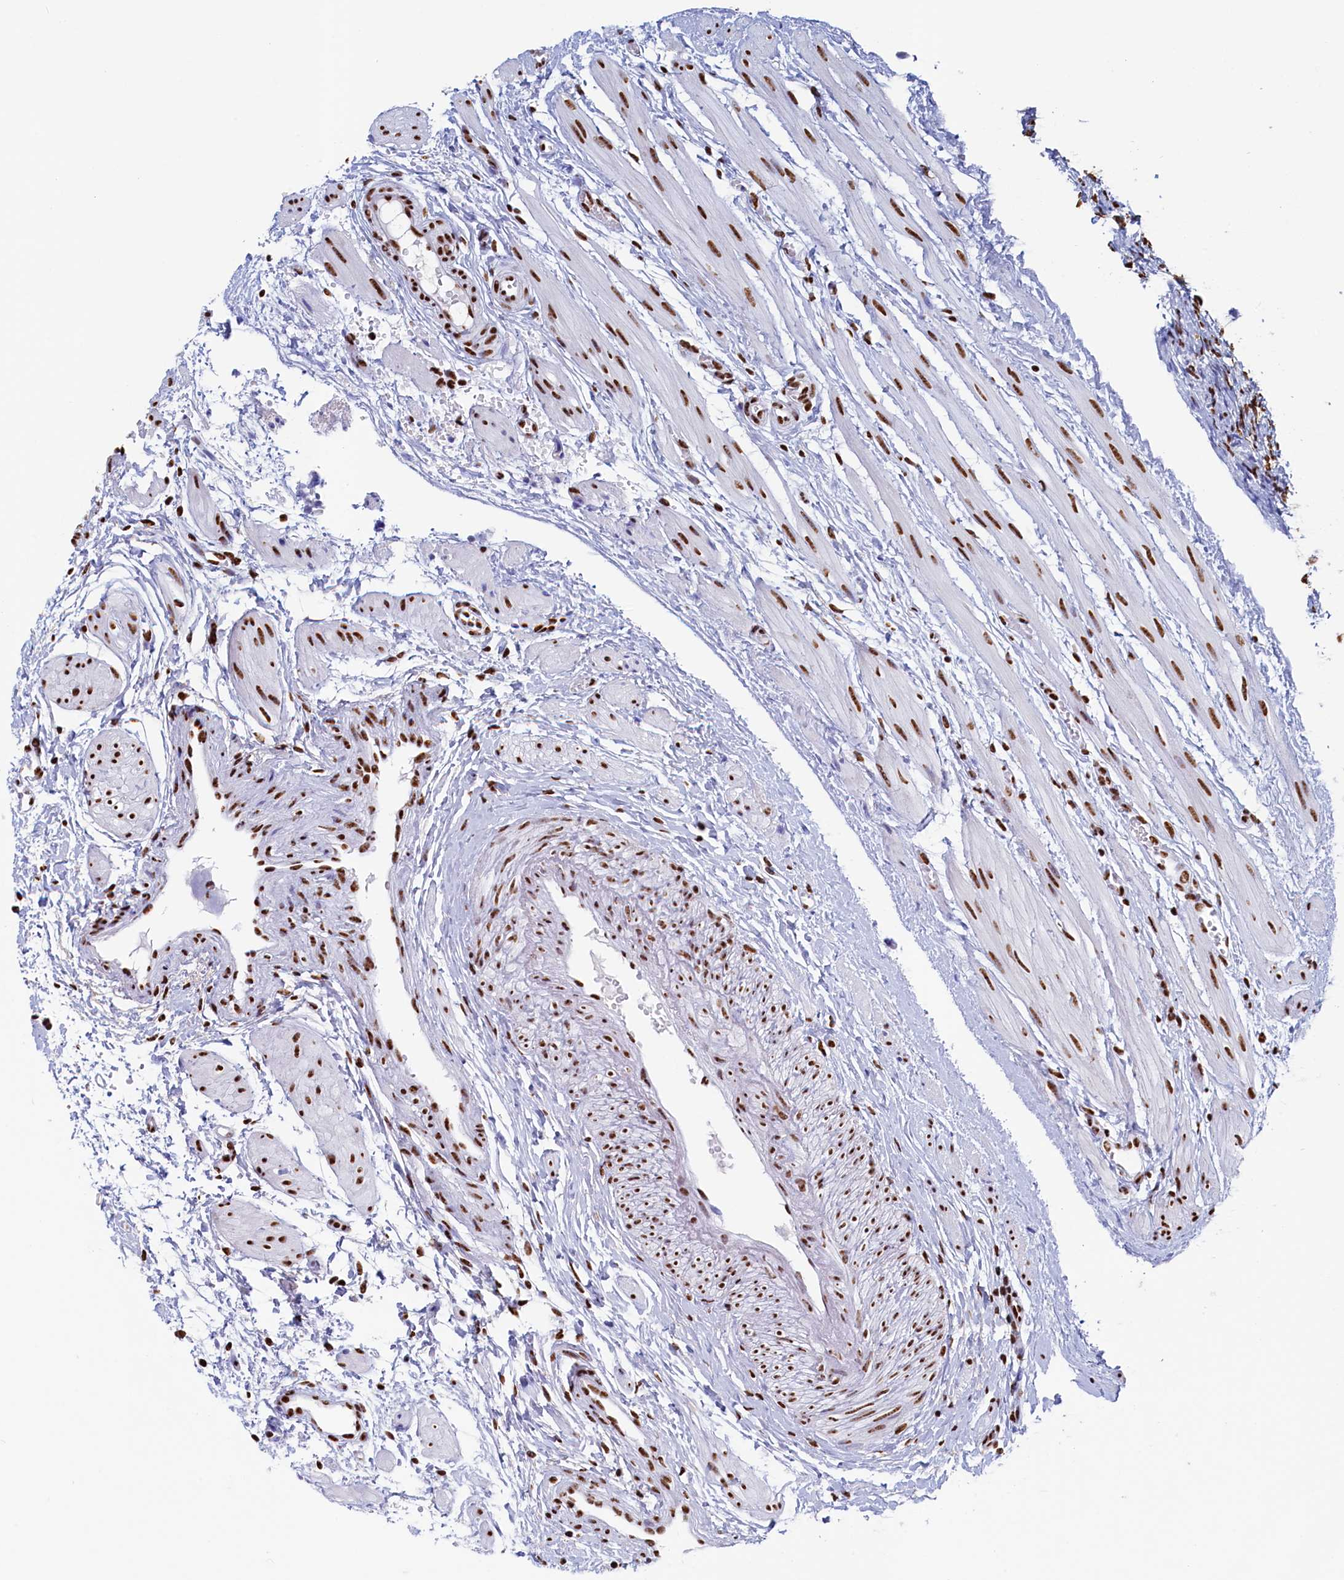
{"staining": {"intensity": "moderate", "quantity": ">75%", "location": "cytoplasmic/membranous,nuclear"}, "tissue": "ovary", "cell_type": "Follicle cells", "image_type": "normal", "snomed": [{"axis": "morphology", "description": "Normal tissue, NOS"}, {"axis": "topography", "description": "Ovary"}], "caption": "A brown stain labels moderate cytoplasmic/membranous,nuclear expression of a protein in follicle cells of normal ovary.", "gene": "MOSPD3", "patient": {"sex": "female", "age": 41}}